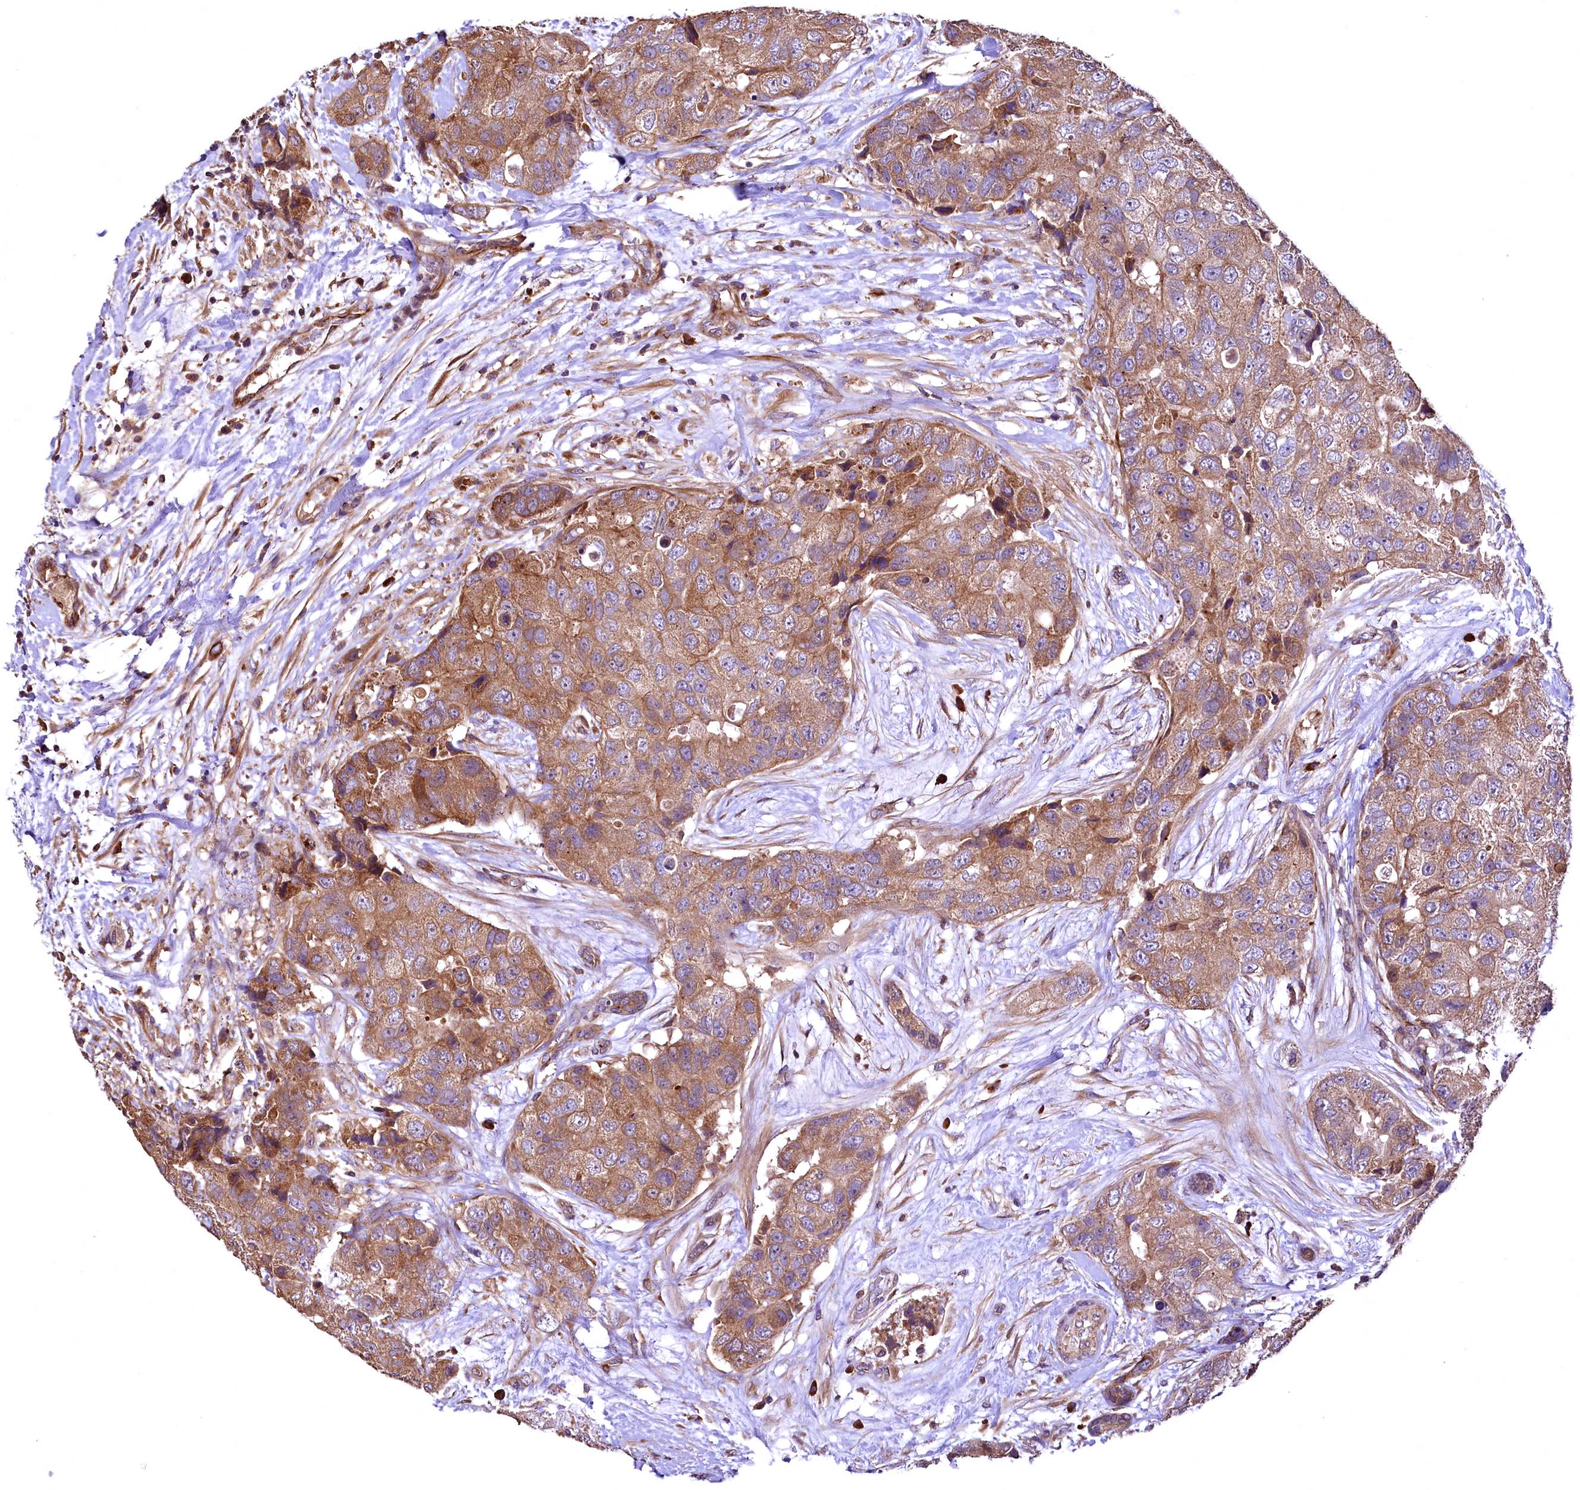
{"staining": {"intensity": "moderate", "quantity": ">75%", "location": "cytoplasmic/membranous"}, "tissue": "breast cancer", "cell_type": "Tumor cells", "image_type": "cancer", "snomed": [{"axis": "morphology", "description": "Duct carcinoma"}, {"axis": "topography", "description": "Breast"}], "caption": "Immunohistochemical staining of breast invasive ductal carcinoma reveals moderate cytoplasmic/membranous protein staining in about >75% of tumor cells.", "gene": "RASSF1", "patient": {"sex": "female", "age": 62}}